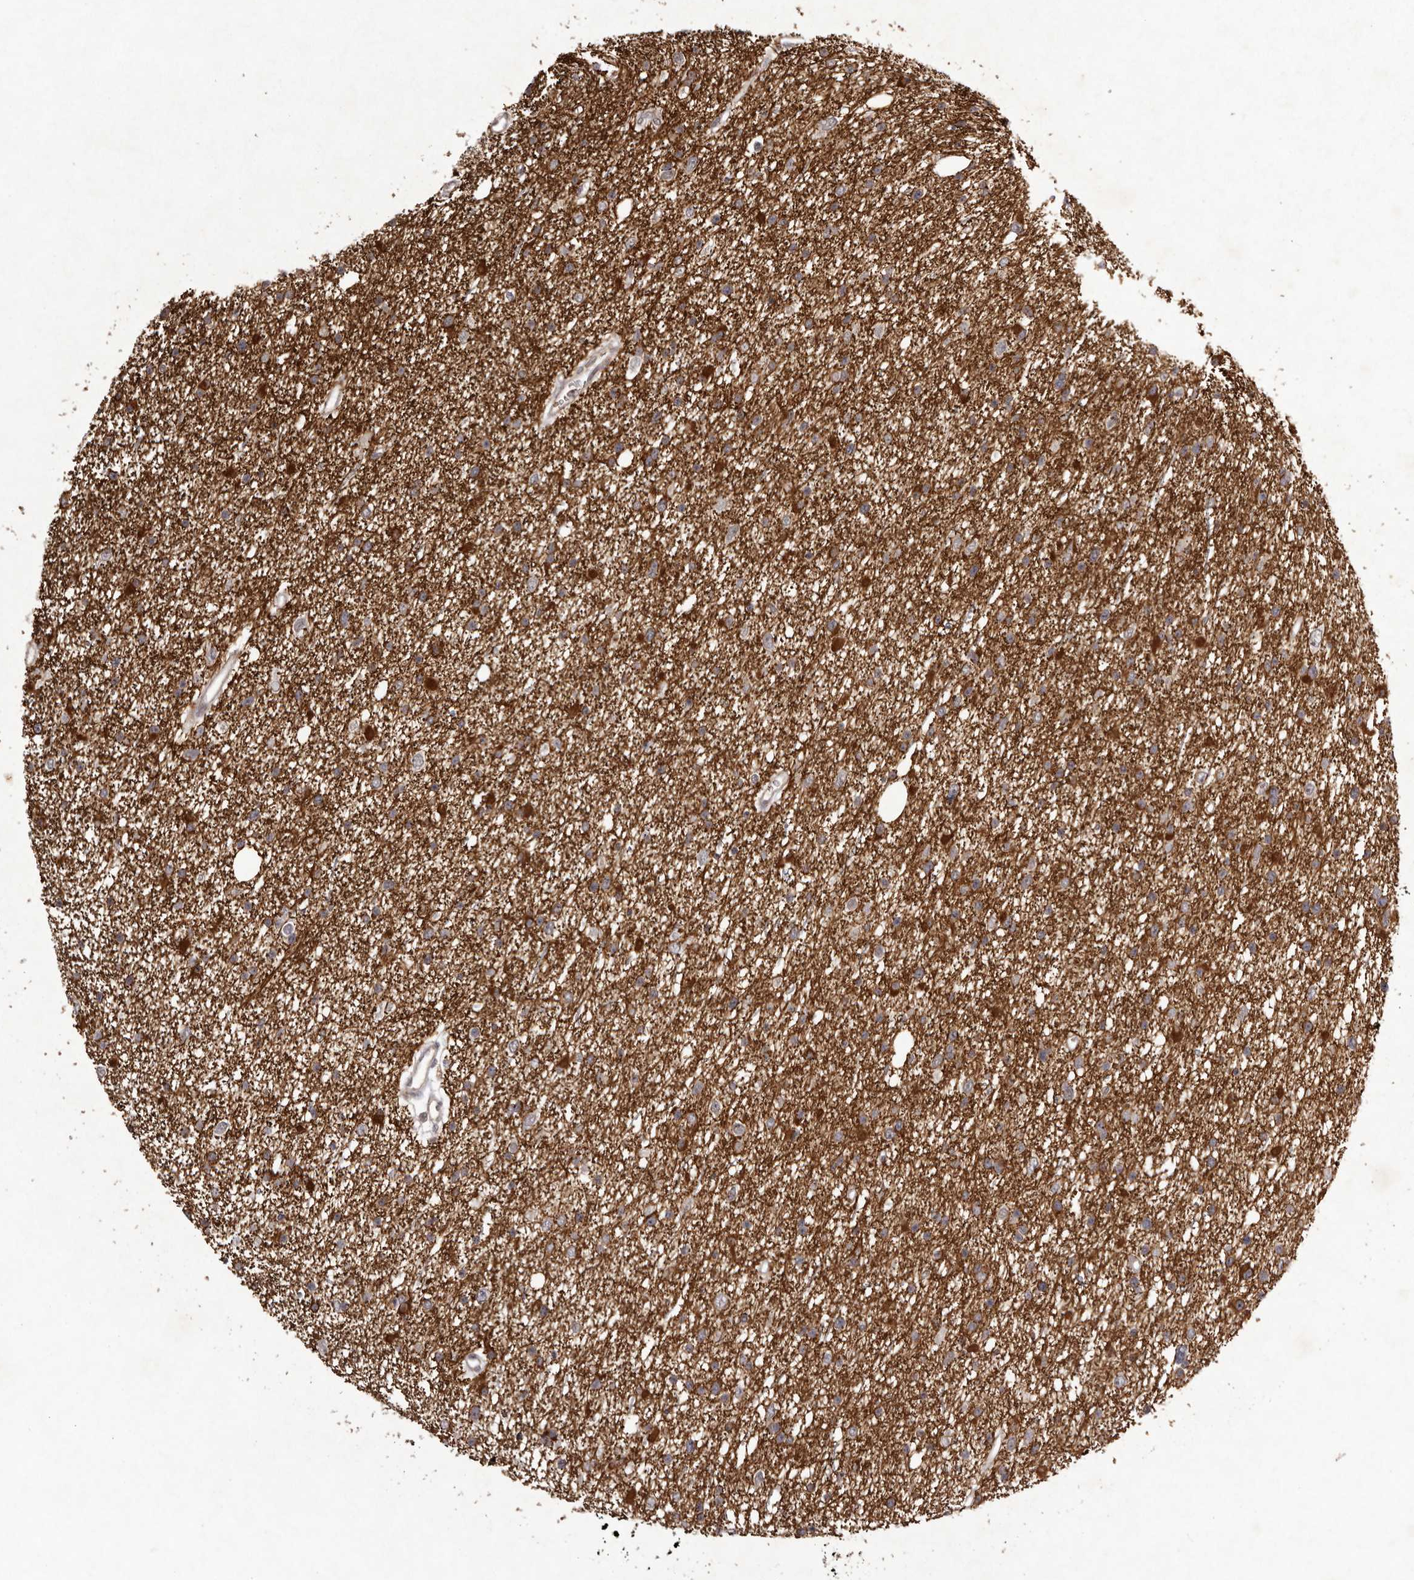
{"staining": {"intensity": "strong", "quantity": "25%-75%", "location": "cytoplasmic/membranous"}, "tissue": "glioma", "cell_type": "Tumor cells", "image_type": "cancer", "snomed": [{"axis": "morphology", "description": "Glioma, malignant, Low grade"}, {"axis": "topography", "description": "Cerebral cortex"}], "caption": "Low-grade glioma (malignant) was stained to show a protein in brown. There is high levels of strong cytoplasmic/membranous staining in about 25%-75% of tumor cells.", "gene": "BUD31", "patient": {"sex": "female", "age": 39}}